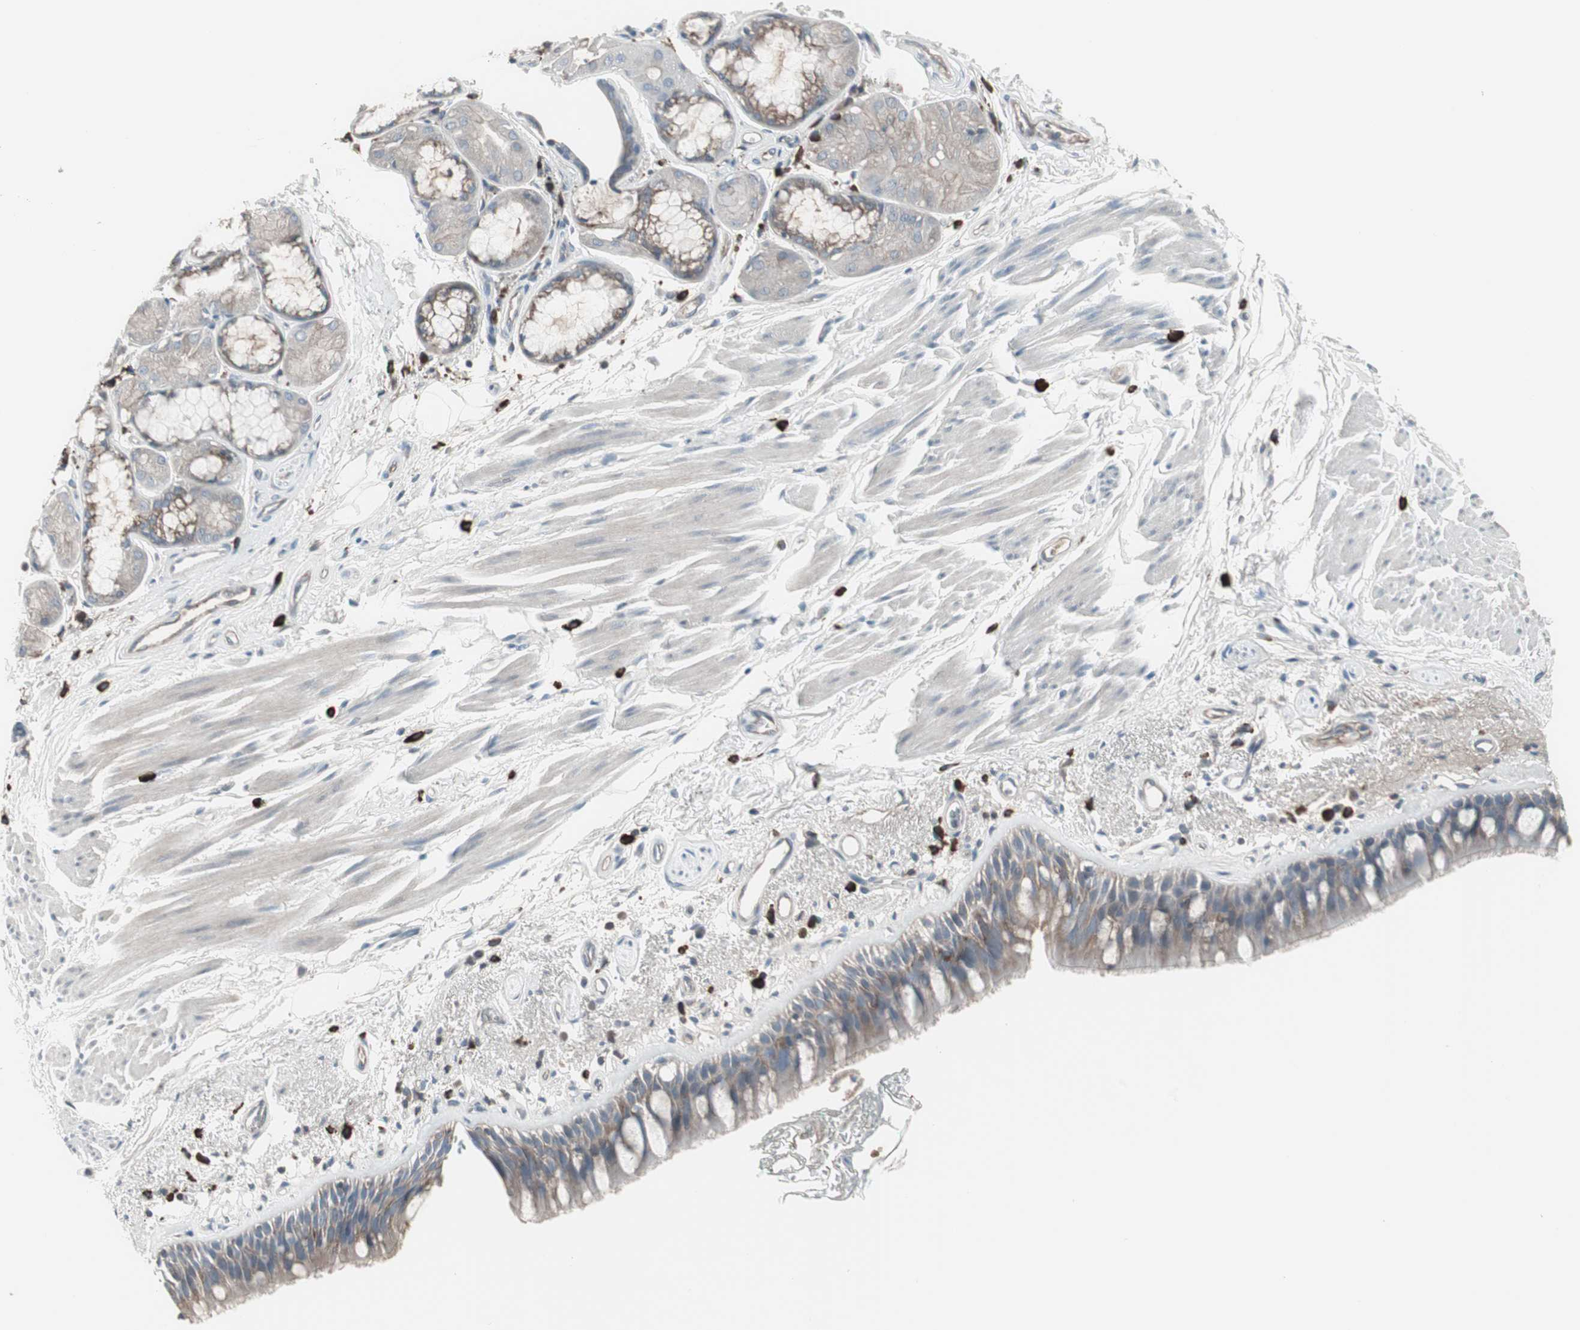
{"staining": {"intensity": "weak", "quantity": ">75%", "location": "cytoplasmic/membranous"}, "tissue": "bronchus", "cell_type": "Respiratory epithelial cells", "image_type": "normal", "snomed": [{"axis": "morphology", "description": "Normal tissue, NOS"}, {"axis": "morphology", "description": "Adenocarcinoma, NOS"}, {"axis": "topography", "description": "Bronchus"}, {"axis": "topography", "description": "Lung"}], "caption": "Immunohistochemical staining of unremarkable human bronchus demonstrates low levels of weak cytoplasmic/membranous positivity in approximately >75% of respiratory epithelial cells.", "gene": "ZSCAN32", "patient": {"sex": "female", "age": 54}}